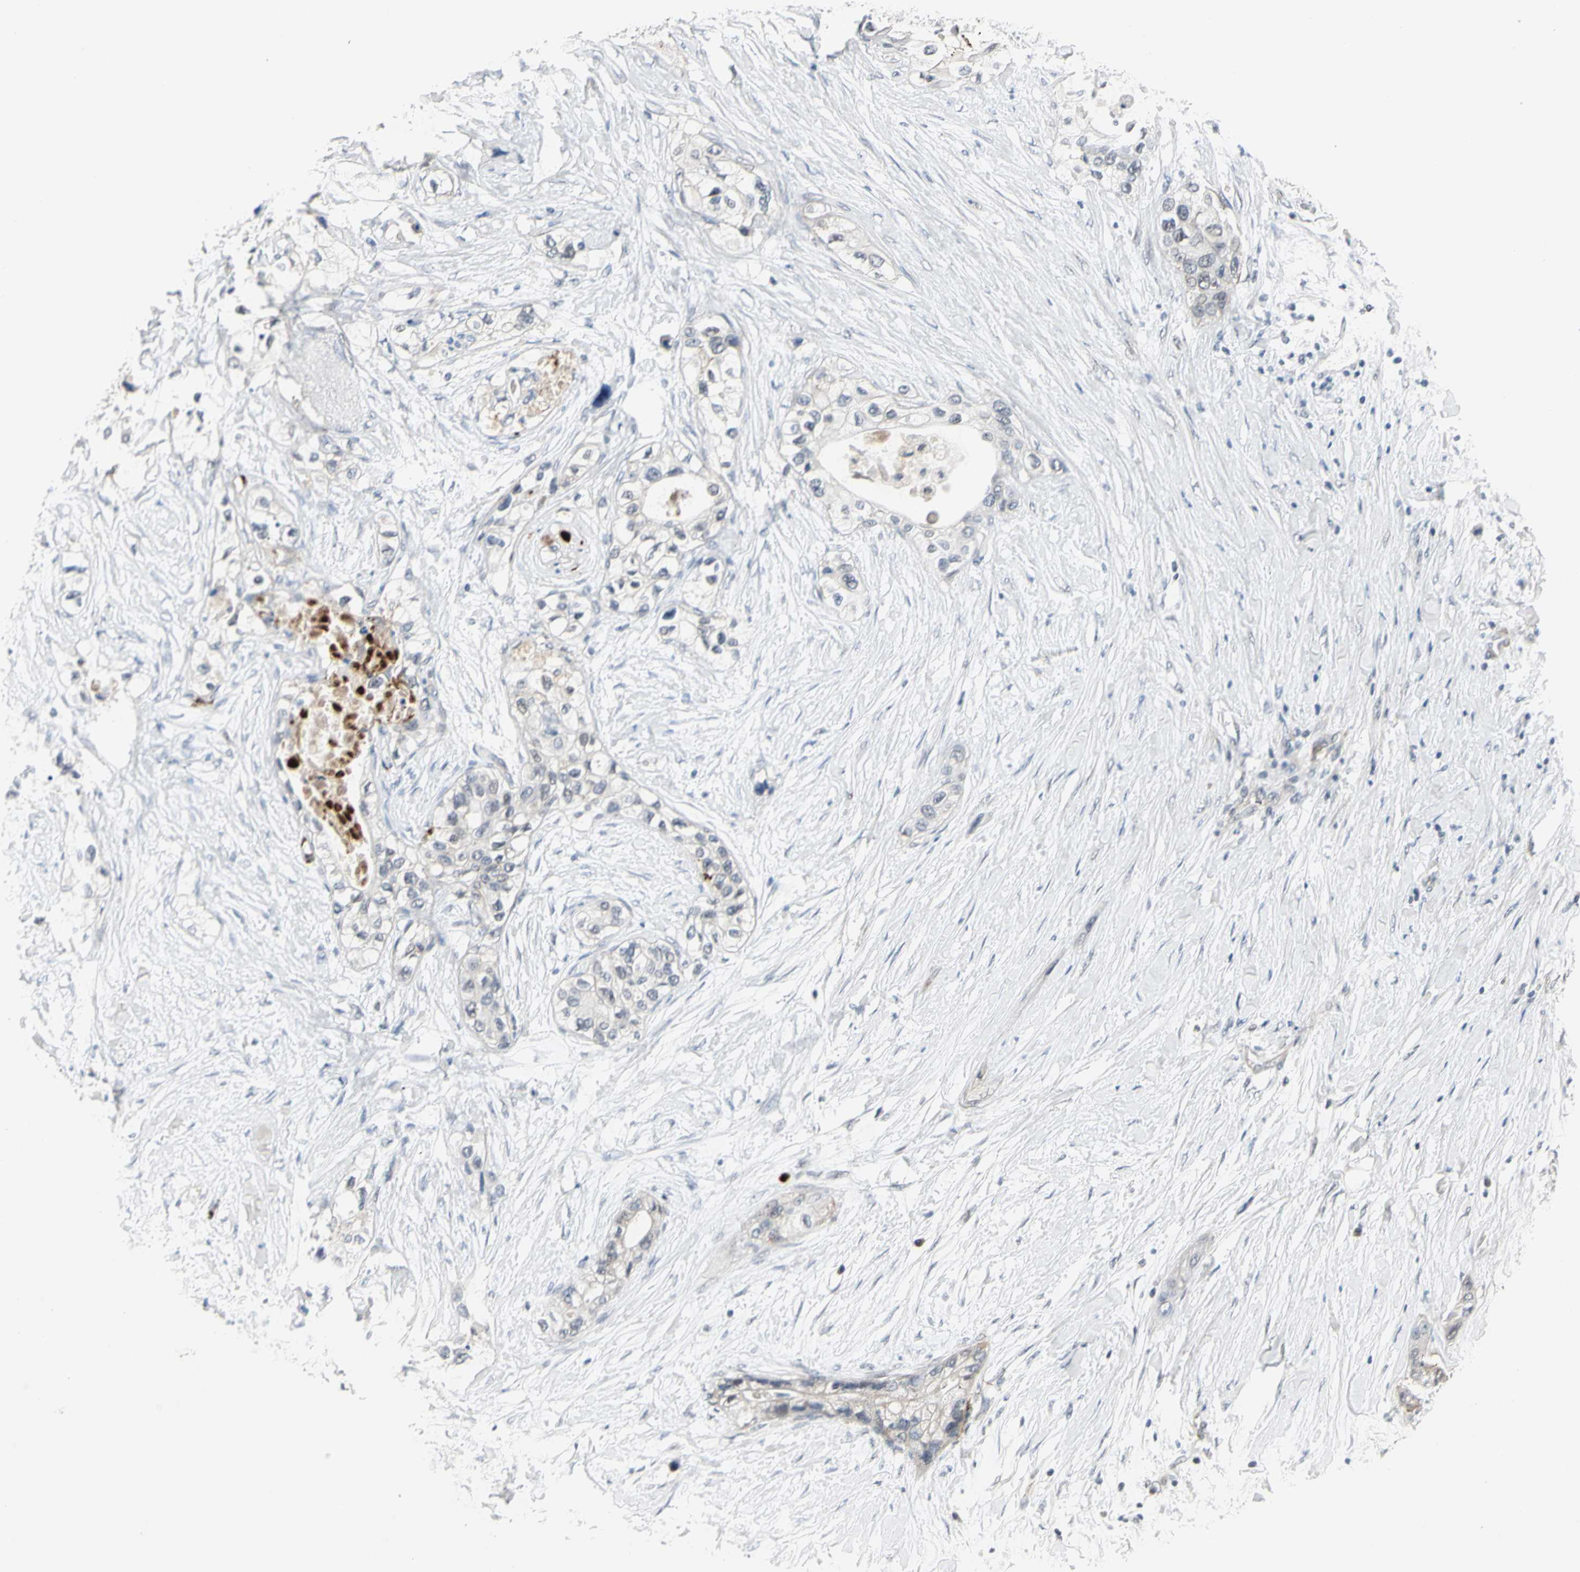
{"staining": {"intensity": "negative", "quantity": "none", "location": "none"}, "tissue": "pancreatic cancer", "cell_type": "Tumor cells", "image_type": "cancer", "snomed": [{"axis": "morphology", "description": "Adenocarcinoma, NOS"}, {"axis": "topography", "description": "Pancreas"}], "caption": "Tumor cells are negative for protein expression in human pancreatic adenocarcinoma.", "gene": "GREM1", "patient": {"sex": "female", "age": 70}}